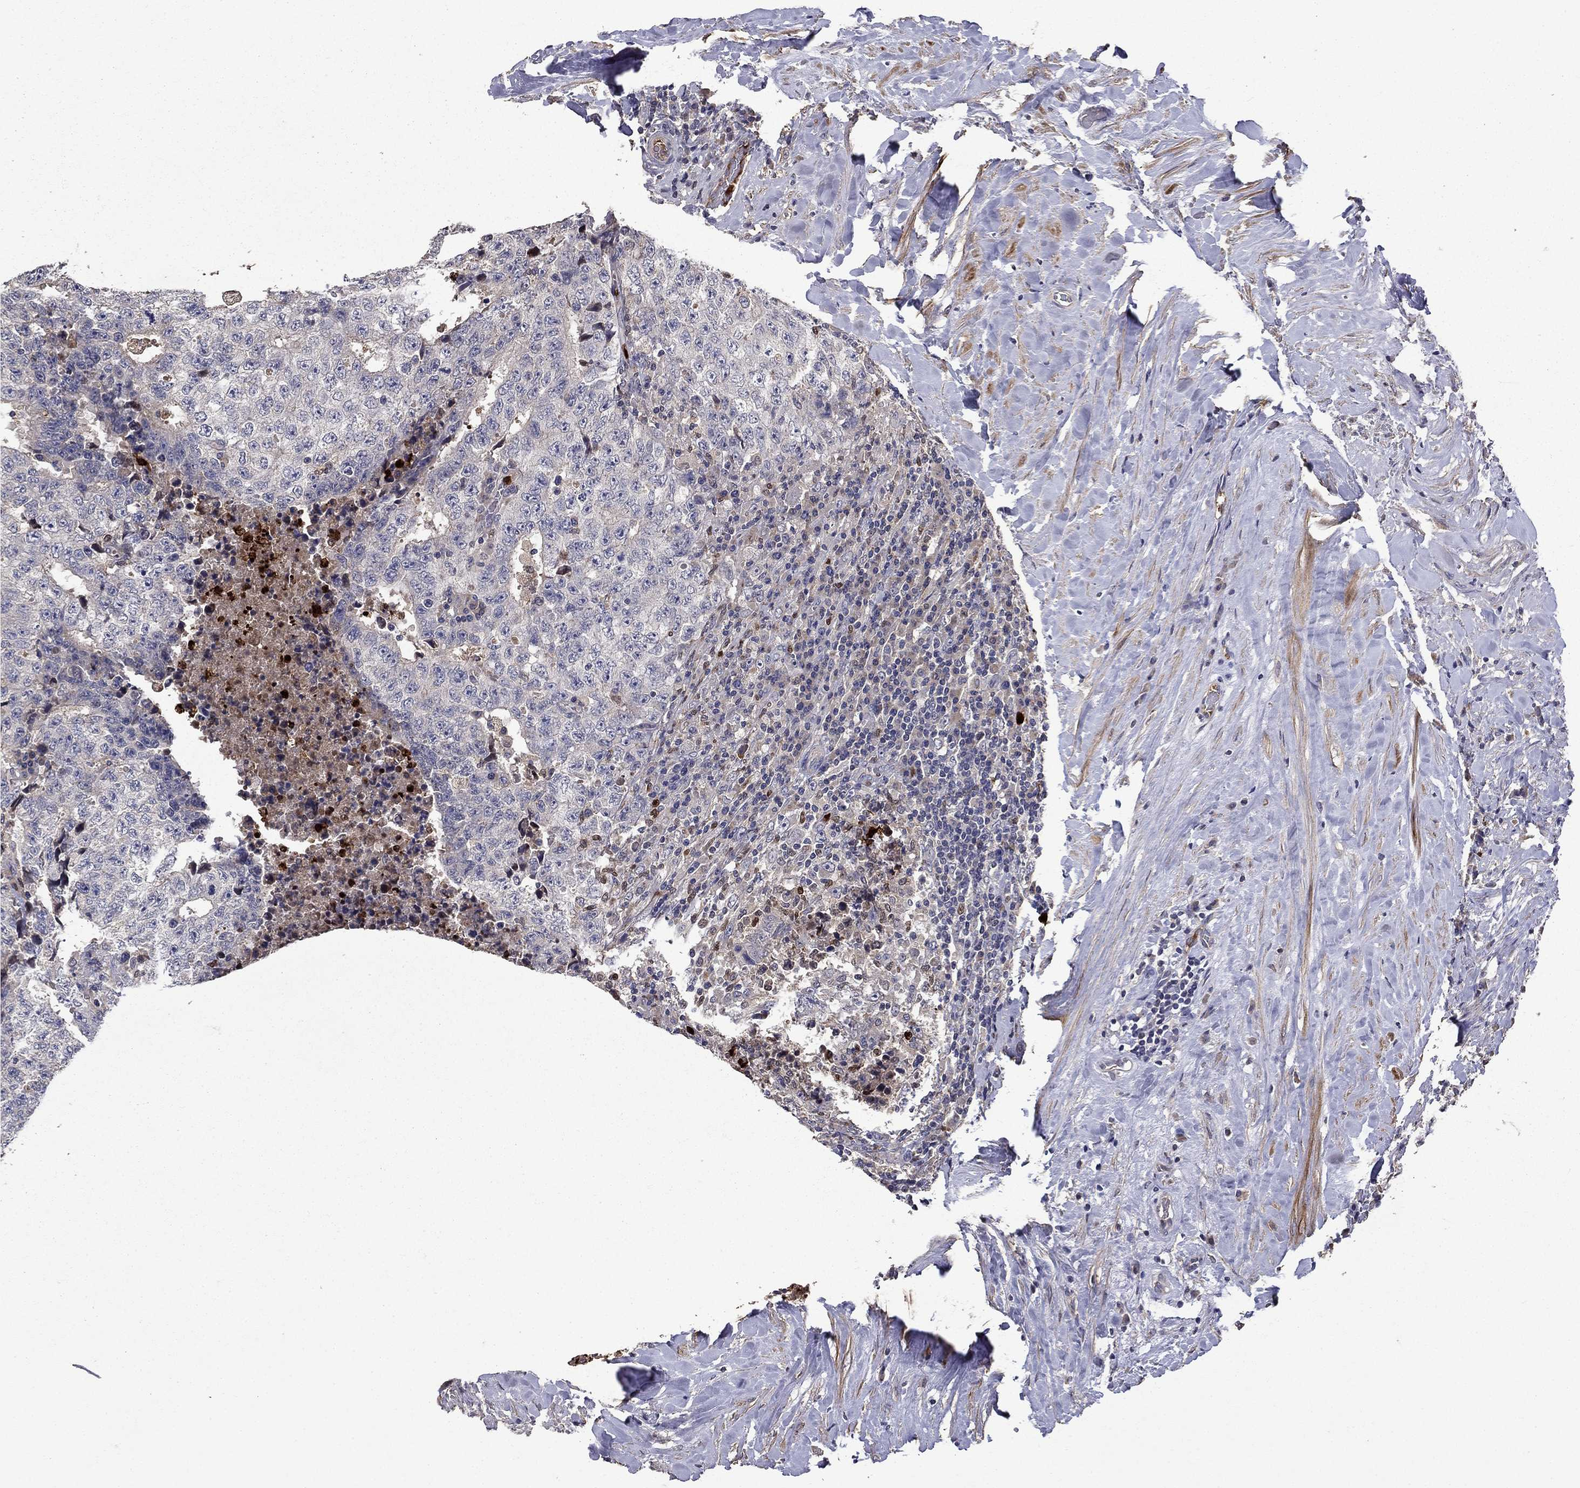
{"staining": {"intensity": "negative", "quantity": "none", "location": "none"}, "tissue": "testis cancer", "cell_type": "Tumor cells", "image_type": "cancer", "snomed": [{"axis": "morphology", "description": "Necrosis, NOS"}, {"axis": "morphology", "description": "Carcinoma, Embryonal, NOS"}, {"axis": "topography", "description": "Testis"}], "caption": "A micrograph of embryonal carcinoma (testis) stained for a protein reveals no brown staining in tumor cells.", "gene": "SATB1", "patient": {"sex": "male", "age": 19}}